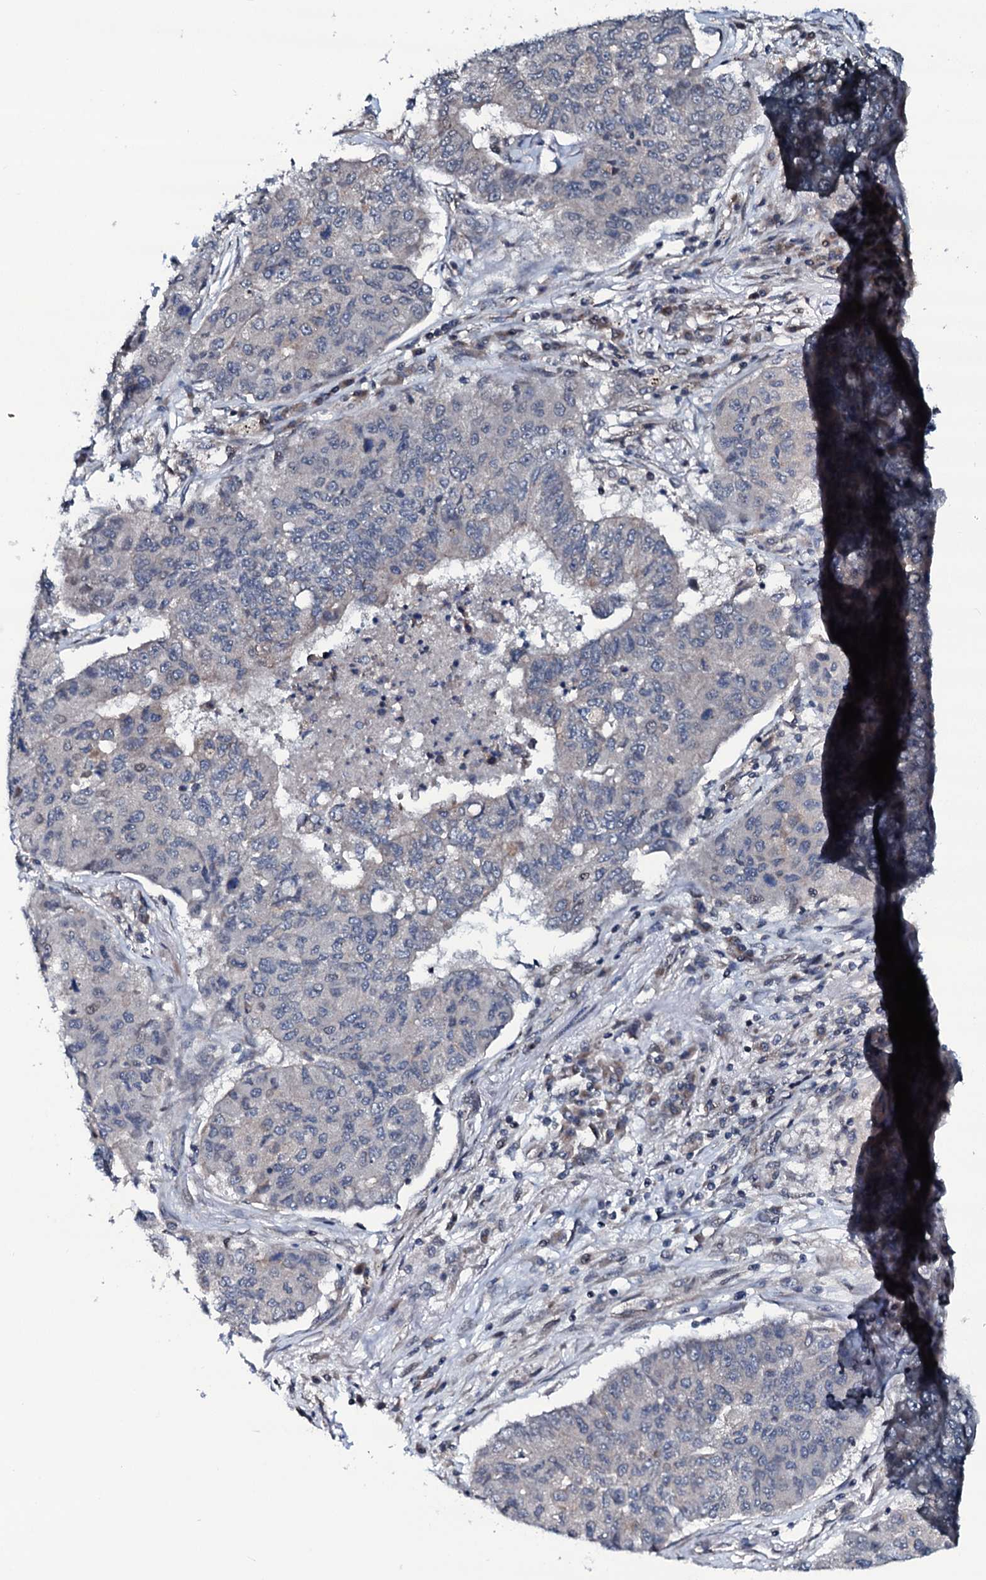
{"staining": {"intensity": "negative", "quantity": "none", "location": "none"}, "tissue": "lung cancer", "cell_type": "Tumor cells", "image_type": "cancer", "snomed": [{"axis": "morphology", "description": "Squamous cell carcinoma, NOS"}, {"axis": "topography", "description": "Lung"}], "caption": "Protein analysis of lung cancer exhibits no significant expression in tumor cells. (DAB (3,3'-diaminobenzidine) immunohistochemistry (IHC) with hematoxylin counter stain).", "gene": "OGFOD2", "patient": {"sex": "male", "age": 74}}